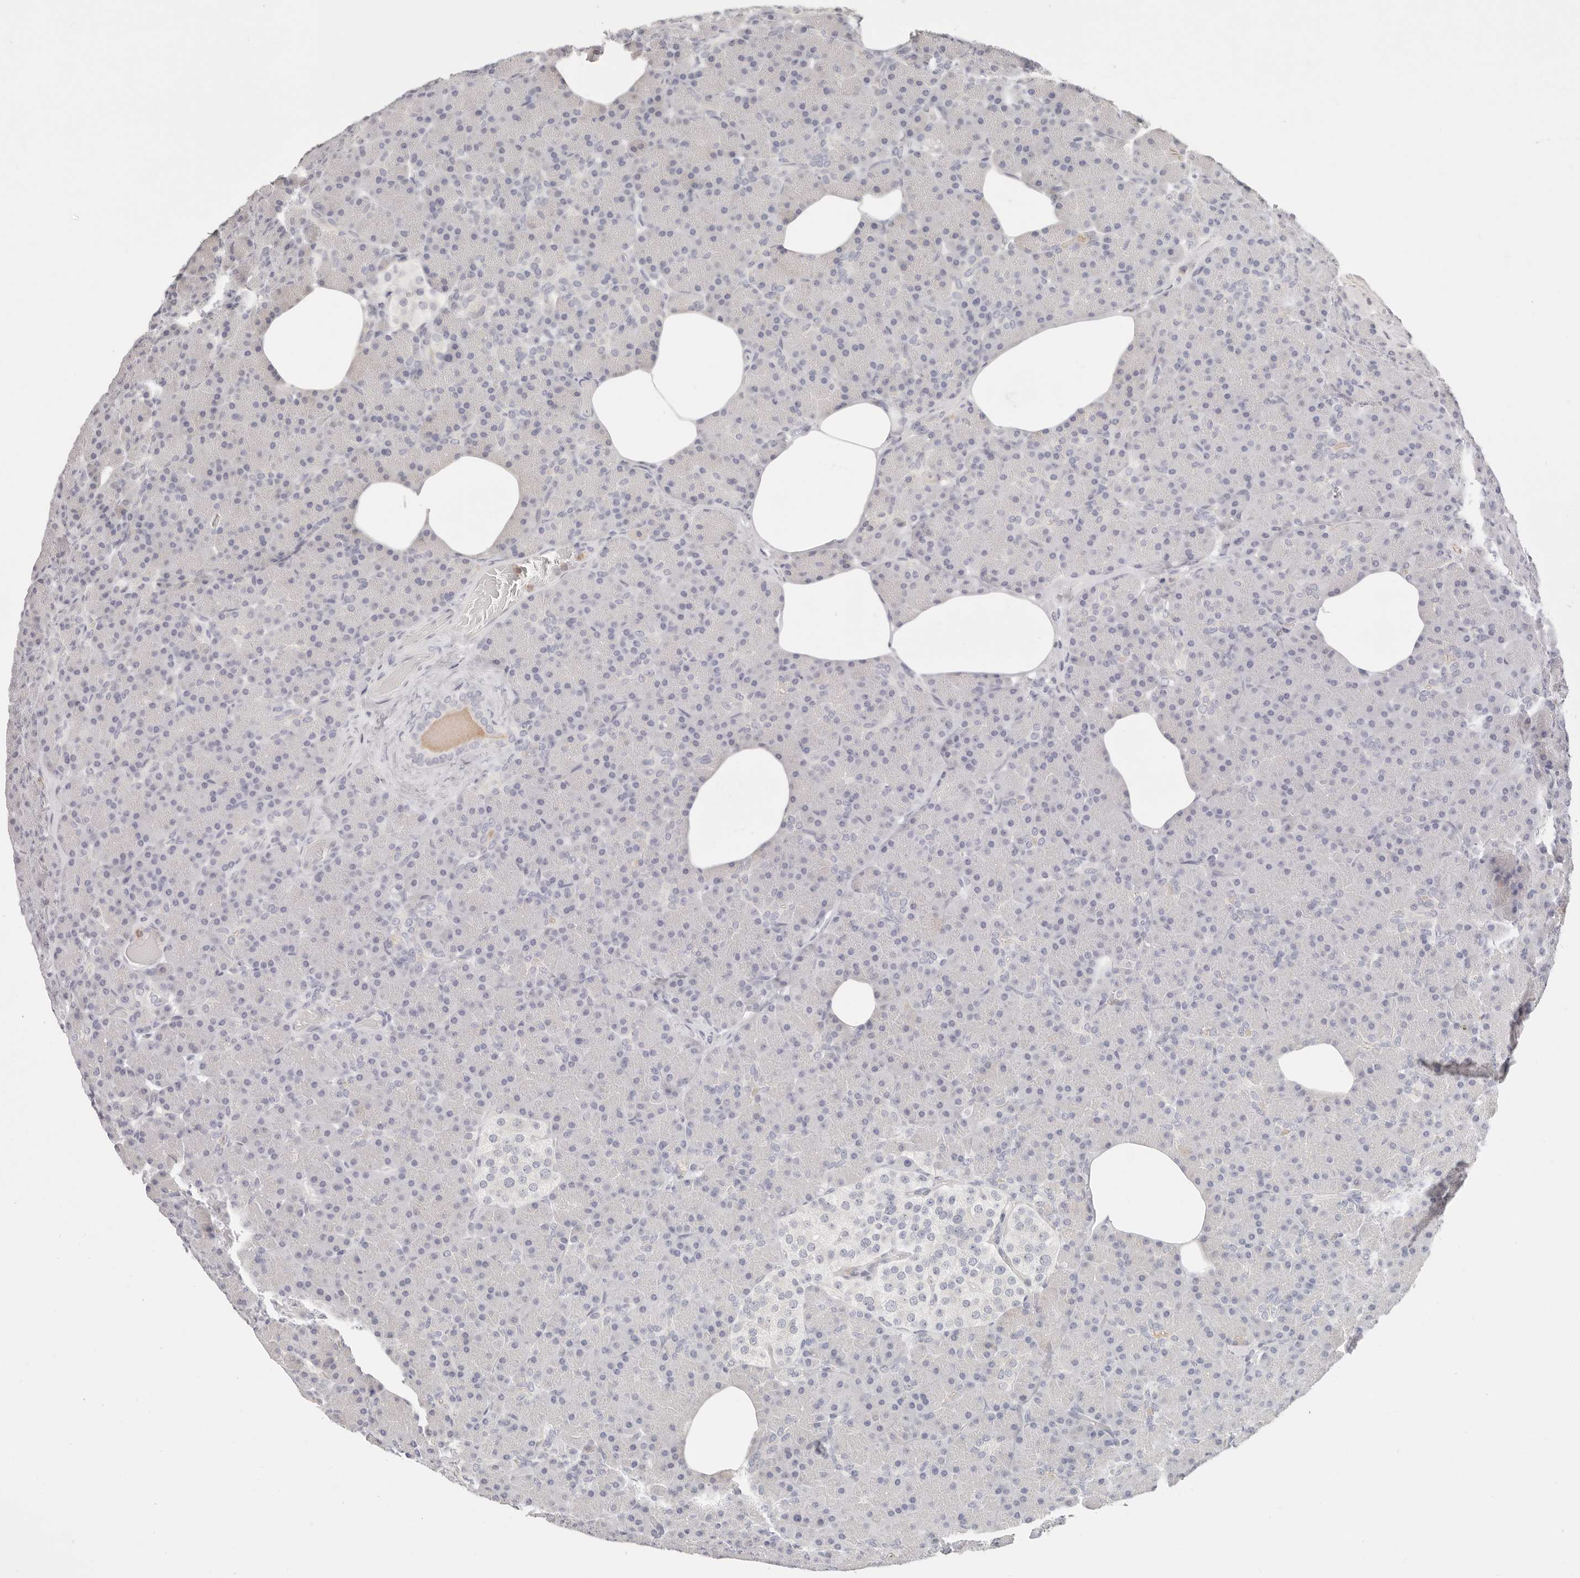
{"staining": {"intensity": "negative", "quantity": "none", "location": "none"}, "tissue": "pancreas", "cell_type": "Exocrine glandular cells", "image_type": "normal", "snomed": [{"axis": "morphology", "description": "Normal tissue, NOS"}, {"axis": "topography", "description": "Pancreas"}], "caption": "This is an immunohistochemistry (IHC) photomicrograph of unremarkable pancreas. There is no staining in exocrine glandular cells.", "gene": "ASCL1", "patient": {"sex": "female", "age": 43}}